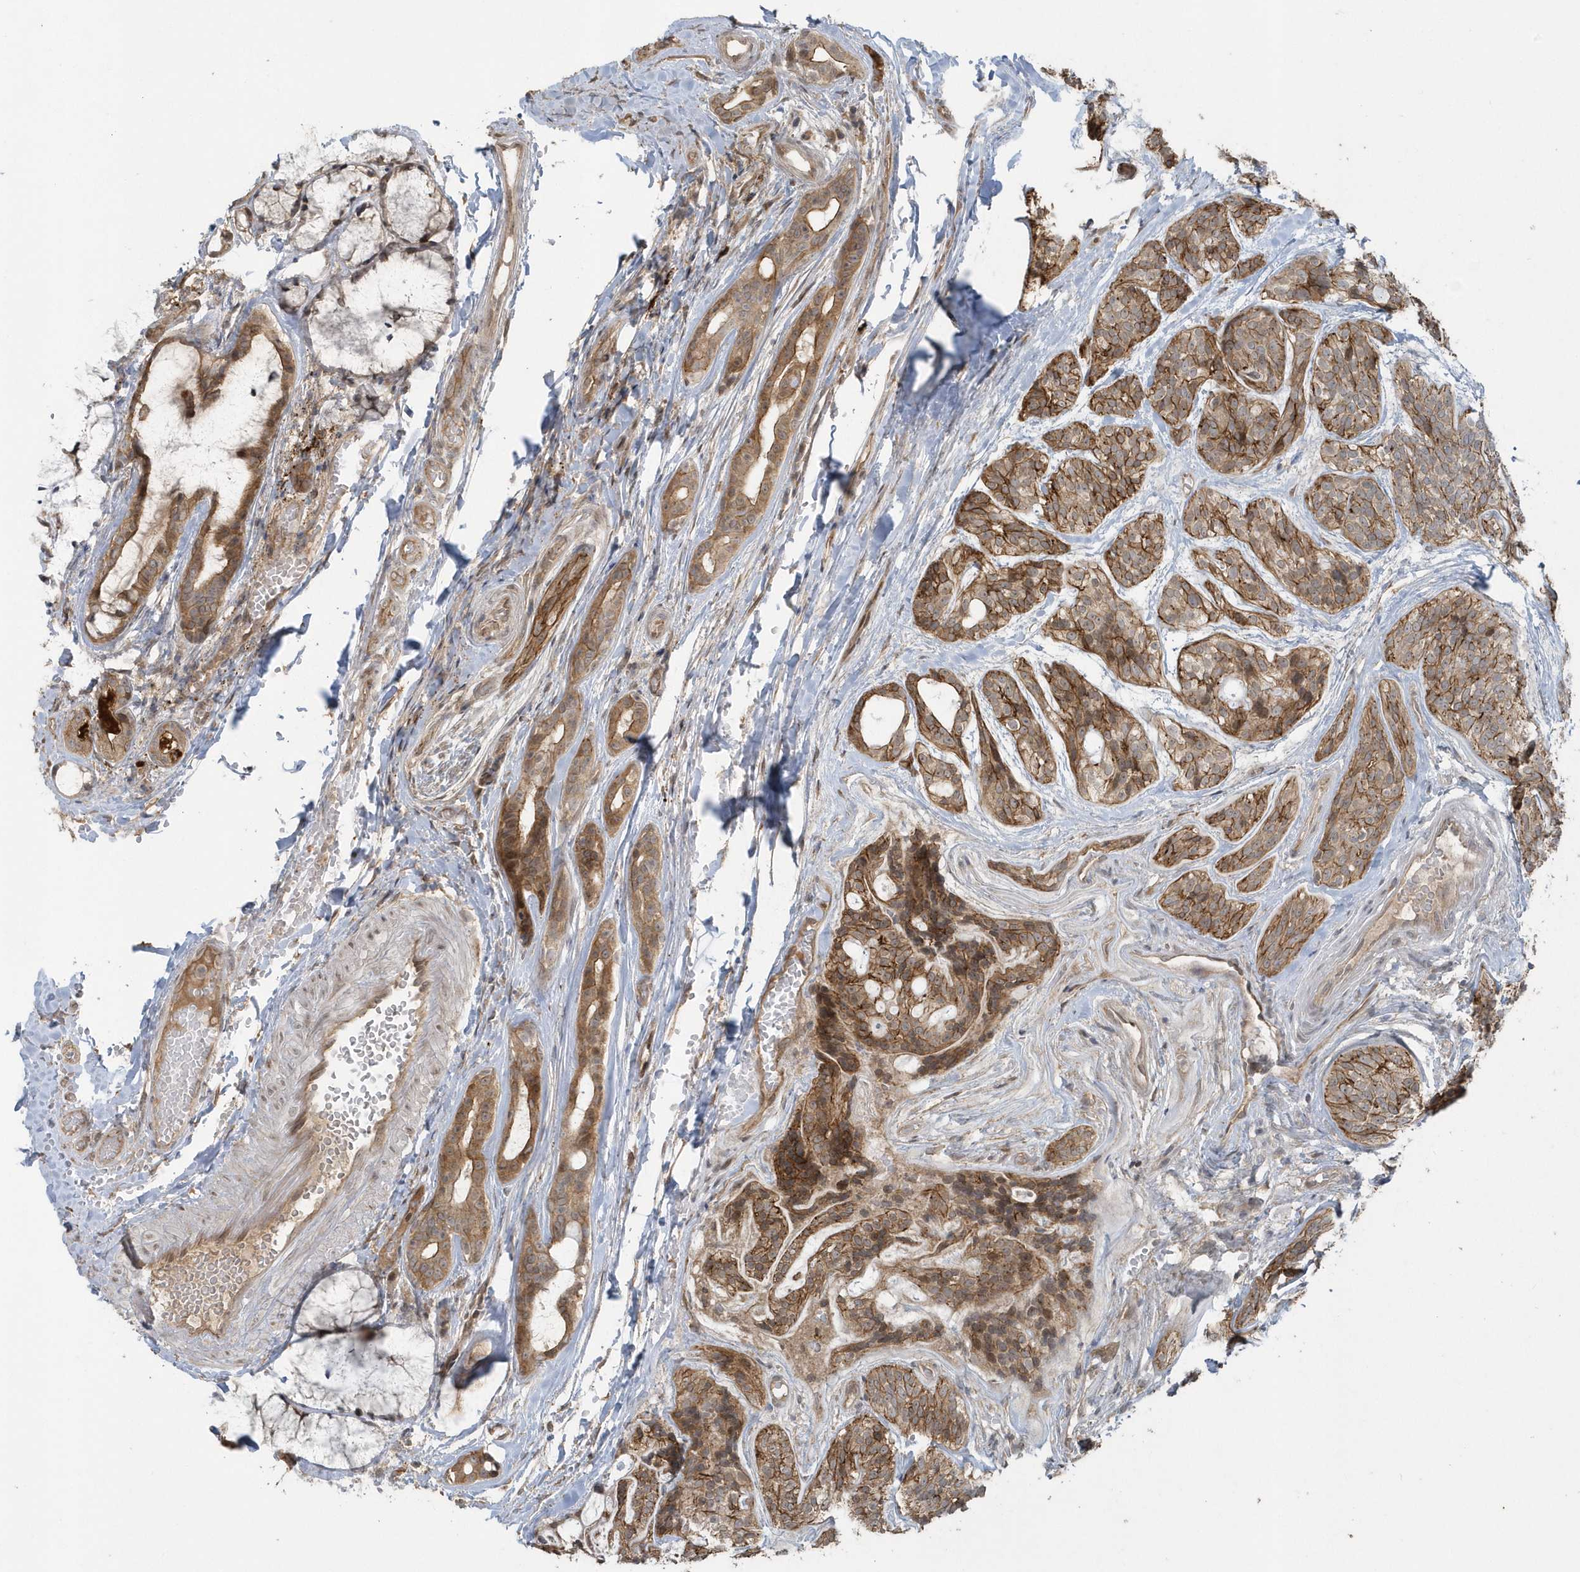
{"staining": {"intensity": "moderate", "quantity": ">75%", "location": "cytoplasmic/membranous"}, "tissue": "head and neck cancer", "cell_type": "Tumor cells", "image_type": "cancer", "snomed": [{"axis": "morphology", "description": "Adenocarcinoma, NOS"}, {"axis": "topography", "description": "Head-Neck"}], "caption": "Immunohistochemical staining of human head and neck cancer exhibits medium levels of moderate cytoplasmic/membranous protein staining in approximately >75% of tumor cells.", "gene": "STIM2", "patient": {"sex": "male", "age": 66}}